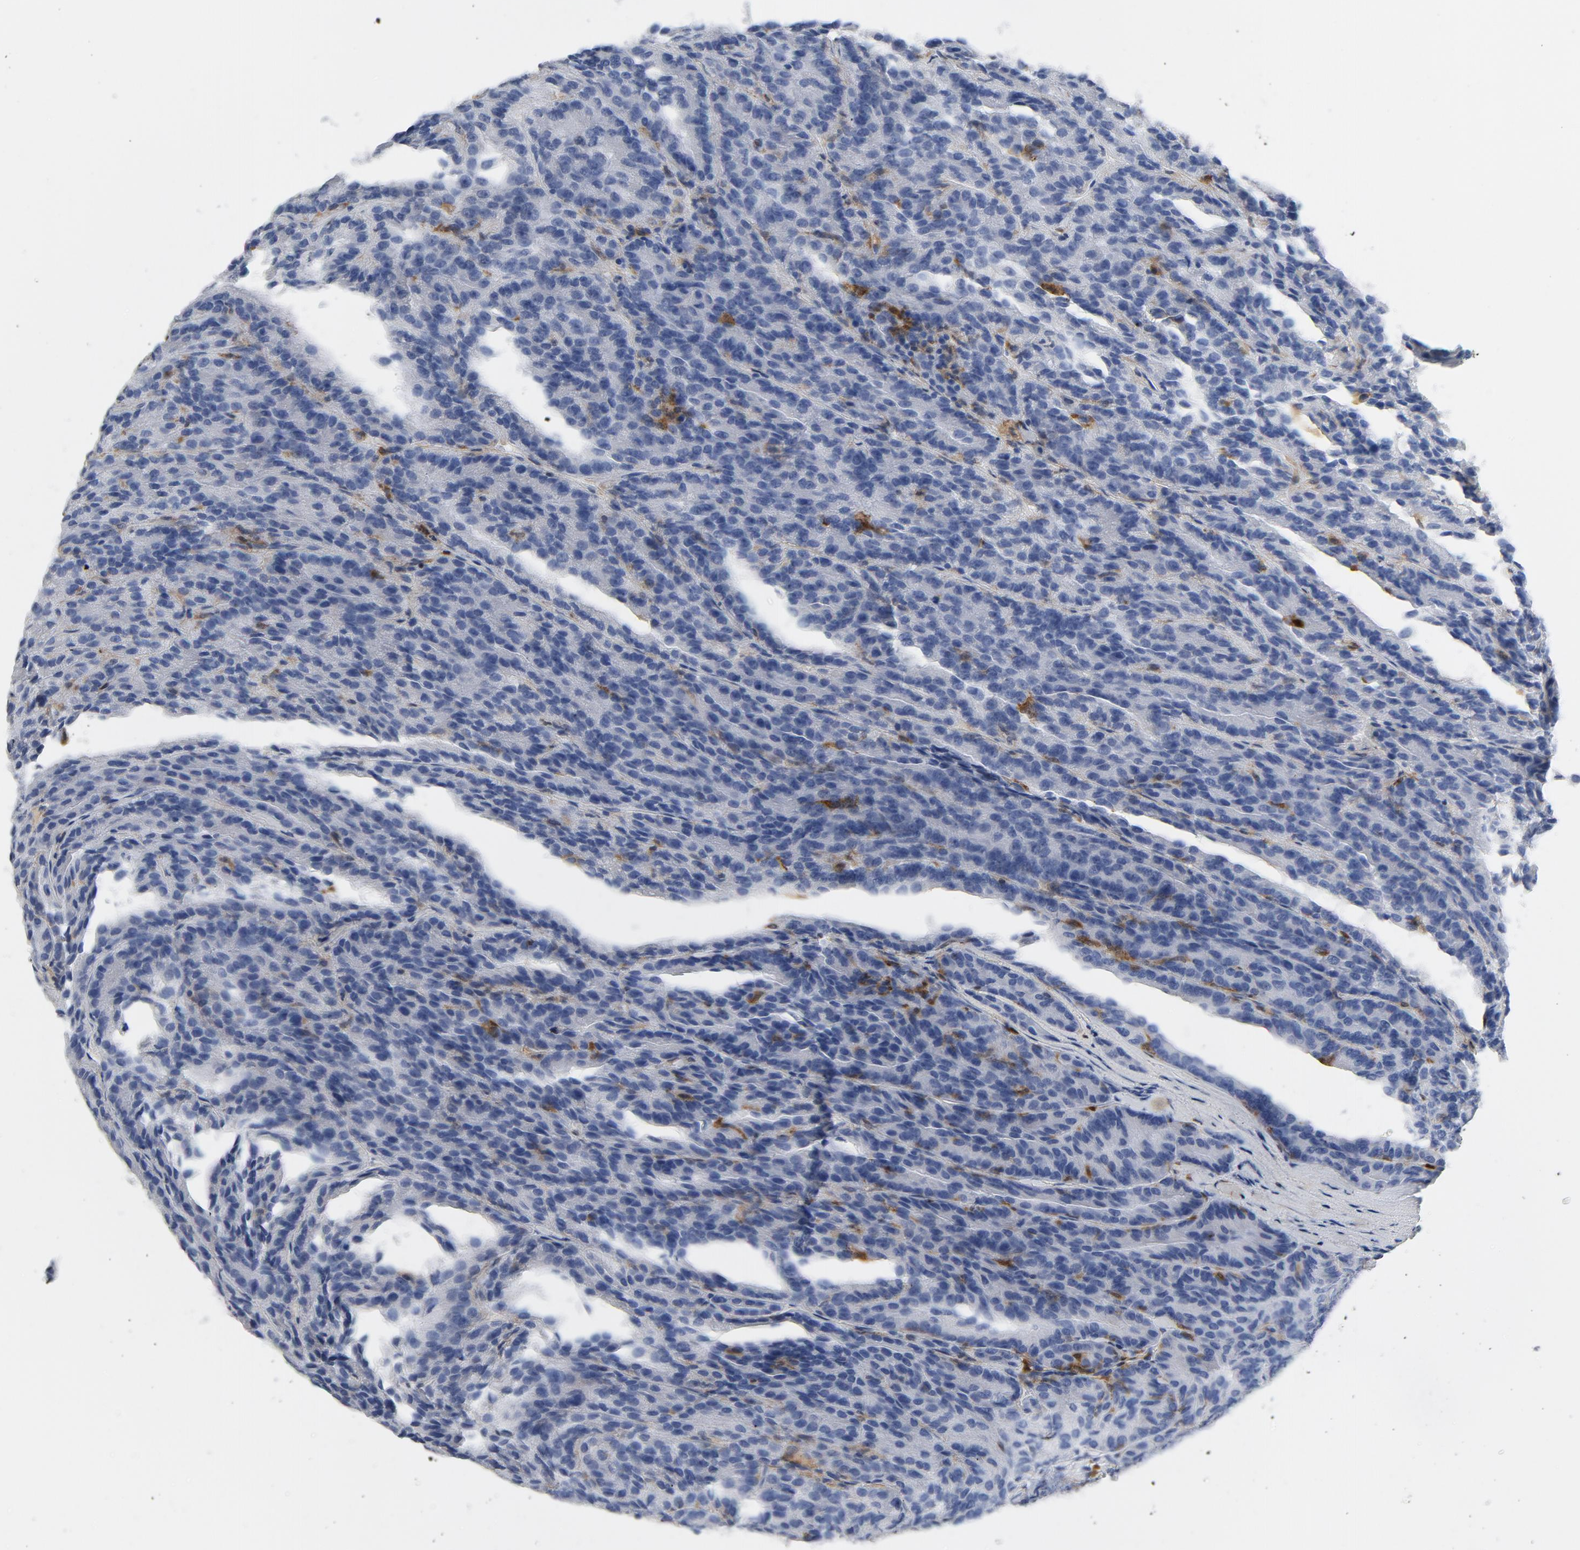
{"staining": {"intensity": "negative", "quantity": "none", "location": "none"}, "tissue": "renal cancer", "cell_type": "Tumor cells", "image_type": "cancer", "snomed": [{"axis": "morphology", "description": "Adenocarcinoma, NOS"}, {"axis": "topography", "description": "Kidney"}], "caption": "Immunohistochemical staining of human renal cancer (adenocarcinoma) displays no significant expression in tumor cells.", "gene": "NCF1", "patient": {"sex": "male", "age": 46}}